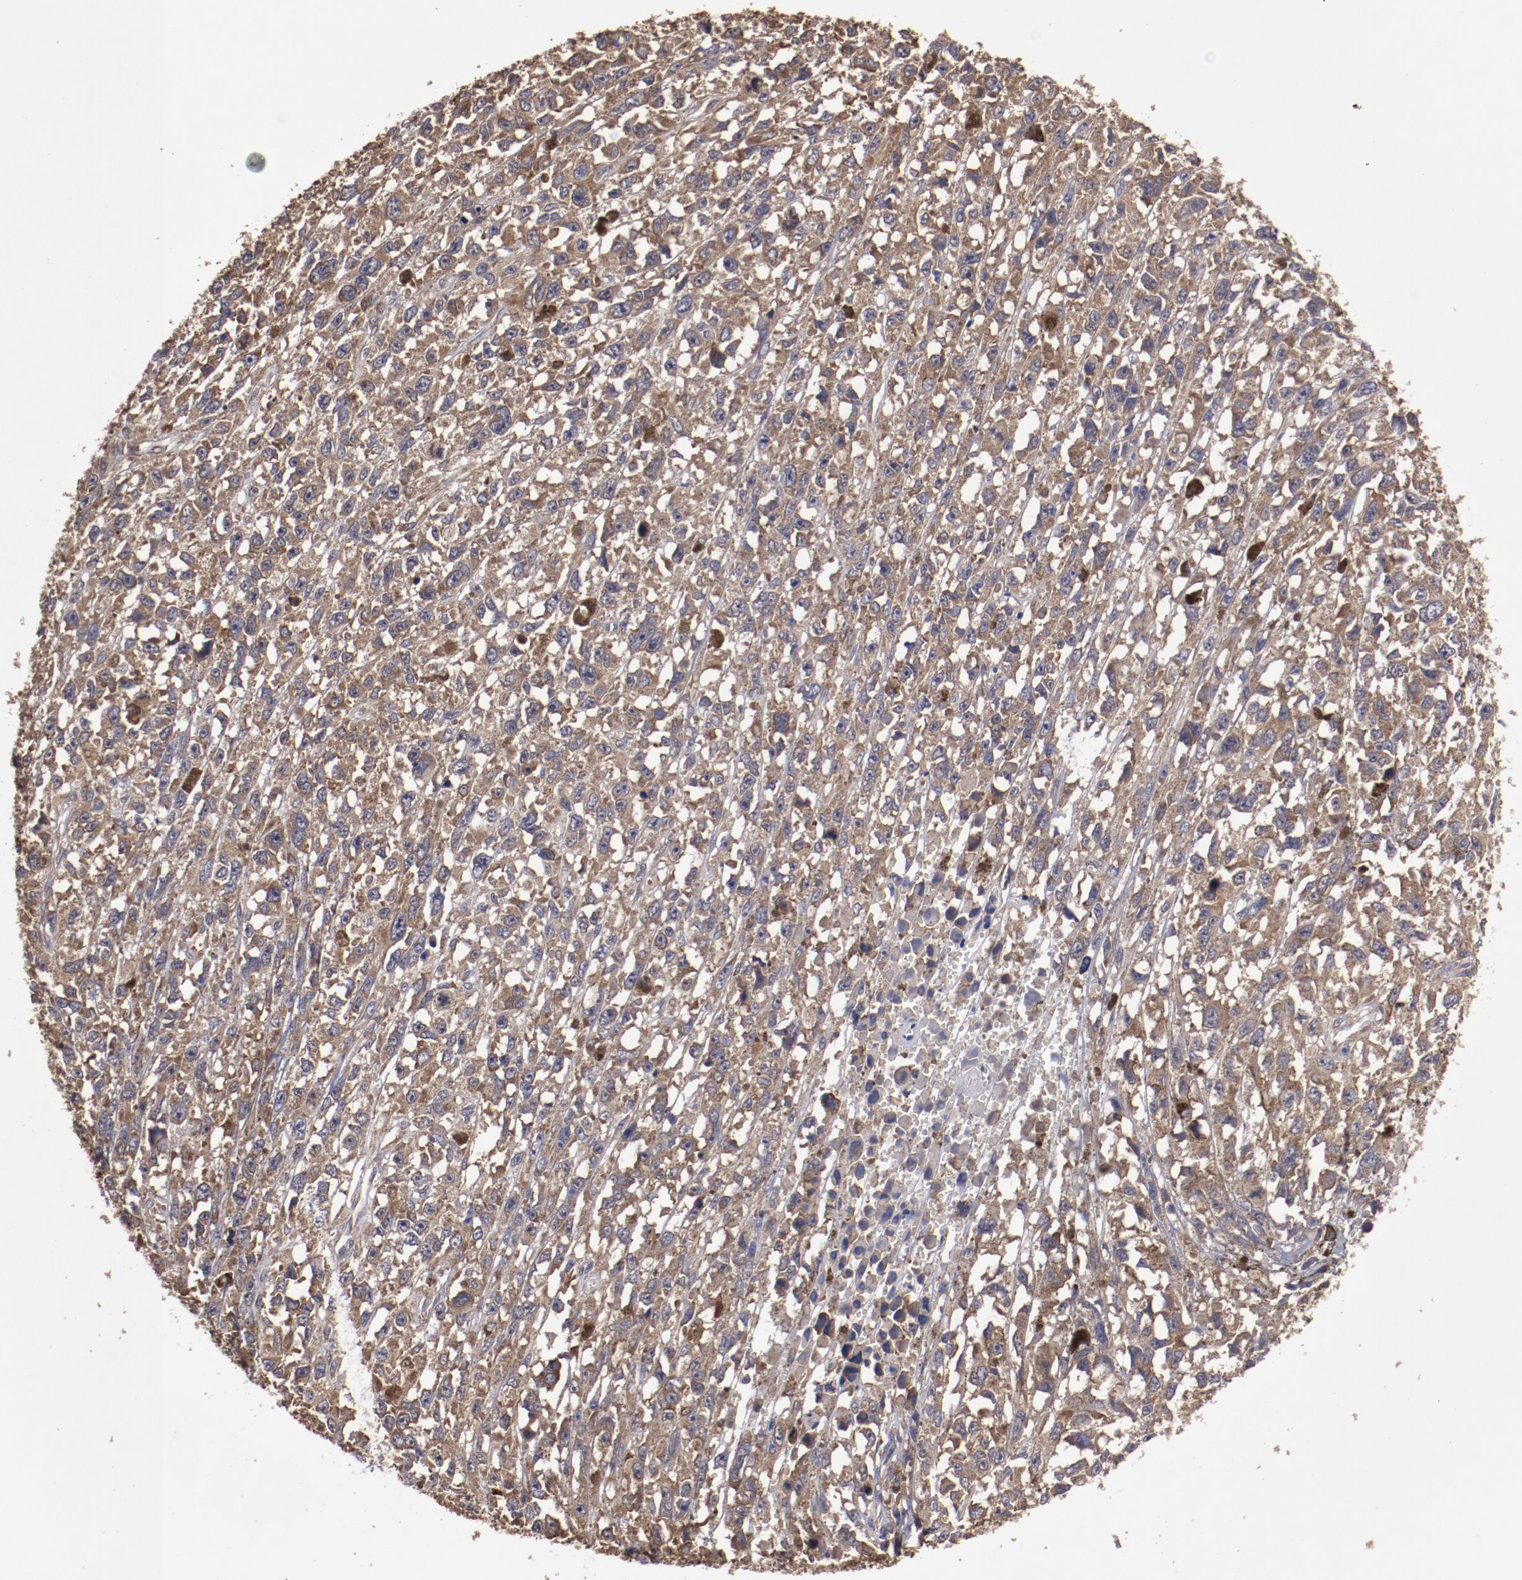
{"staining": {"intensity": "strong", "quantity": ">75%", "location": "cytoplasmic/membranous"}, "tissue": "melanoma", "cell_type": "Tumor cells", "image_type": "cancer", "snomed": [{"axis": "morphology", "description": "Malignant melanoma, Metastatic site"}, {"axis": "topography", "description": "Lymph node"}], "caption": "Malignant melanoma (metastatic site) was stained to show a protein in brown. There is high levels of strong cytoplasmic/membranous positivity in about >75% of tumor cells.", "gene": "RPS4Y1", "patient": {"sex": "male", "age": 59}}